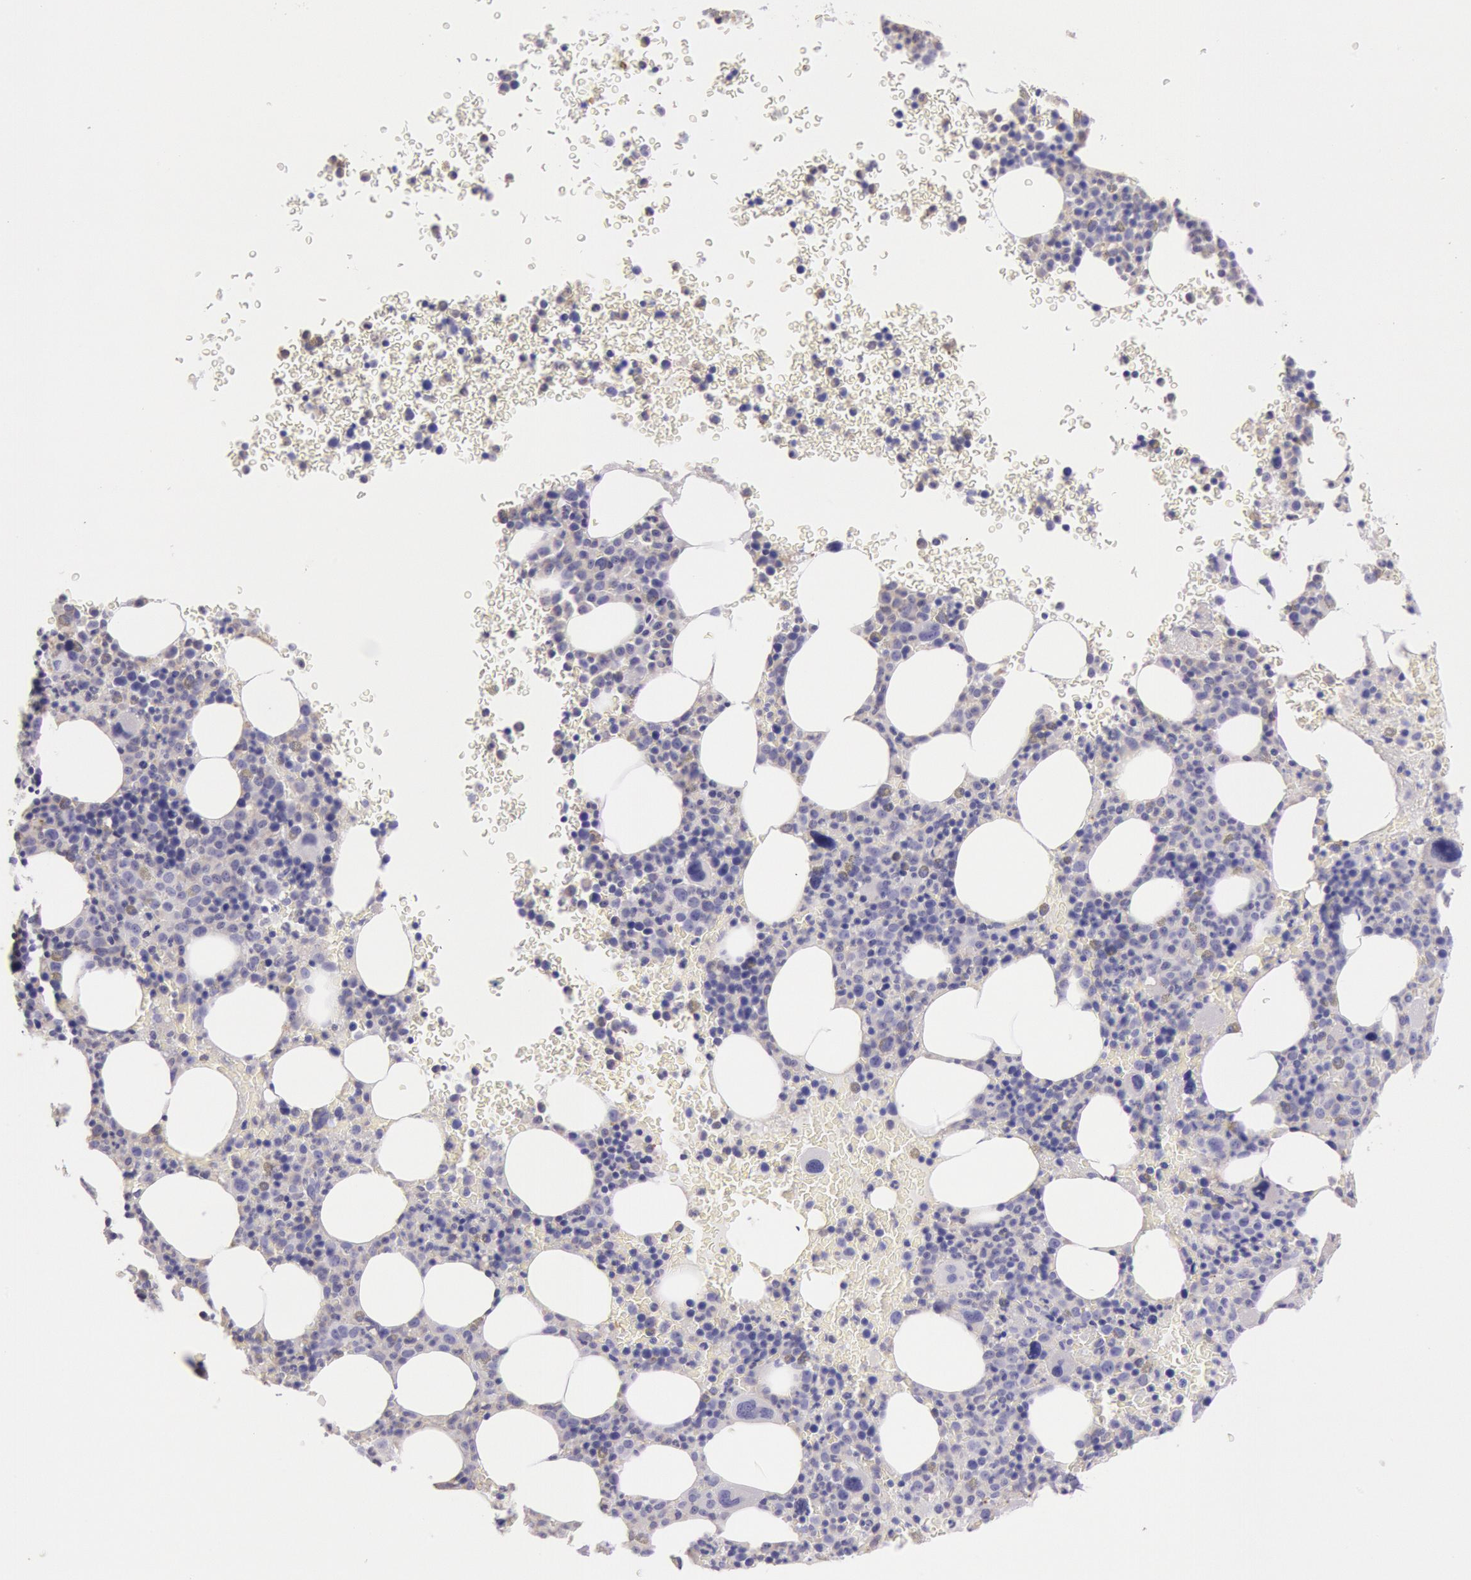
{"staining": {"intensity": "negative", "quantity": "none", "location": "none"}, "tissue": "bone marrow", "cell_type": "Hematopoietic cells", "image_type": "normal", "snomed": [{"axis": "morphology", "description": "Normal tissue, NOS"}, {"axis": "topography", "description": "Bone marrow"}], "caption": "Hematopoietic cells show no significant protein expression in normal bone marrow. Brightfield microscopy of immunohistochemistry stained with DAB (3,3'-diaminobenzidine) (brown) and hematoxylin (blue), captured at high magnification.", "gene": "MYH1", "patient": {"sex": "male", "age": 69}}